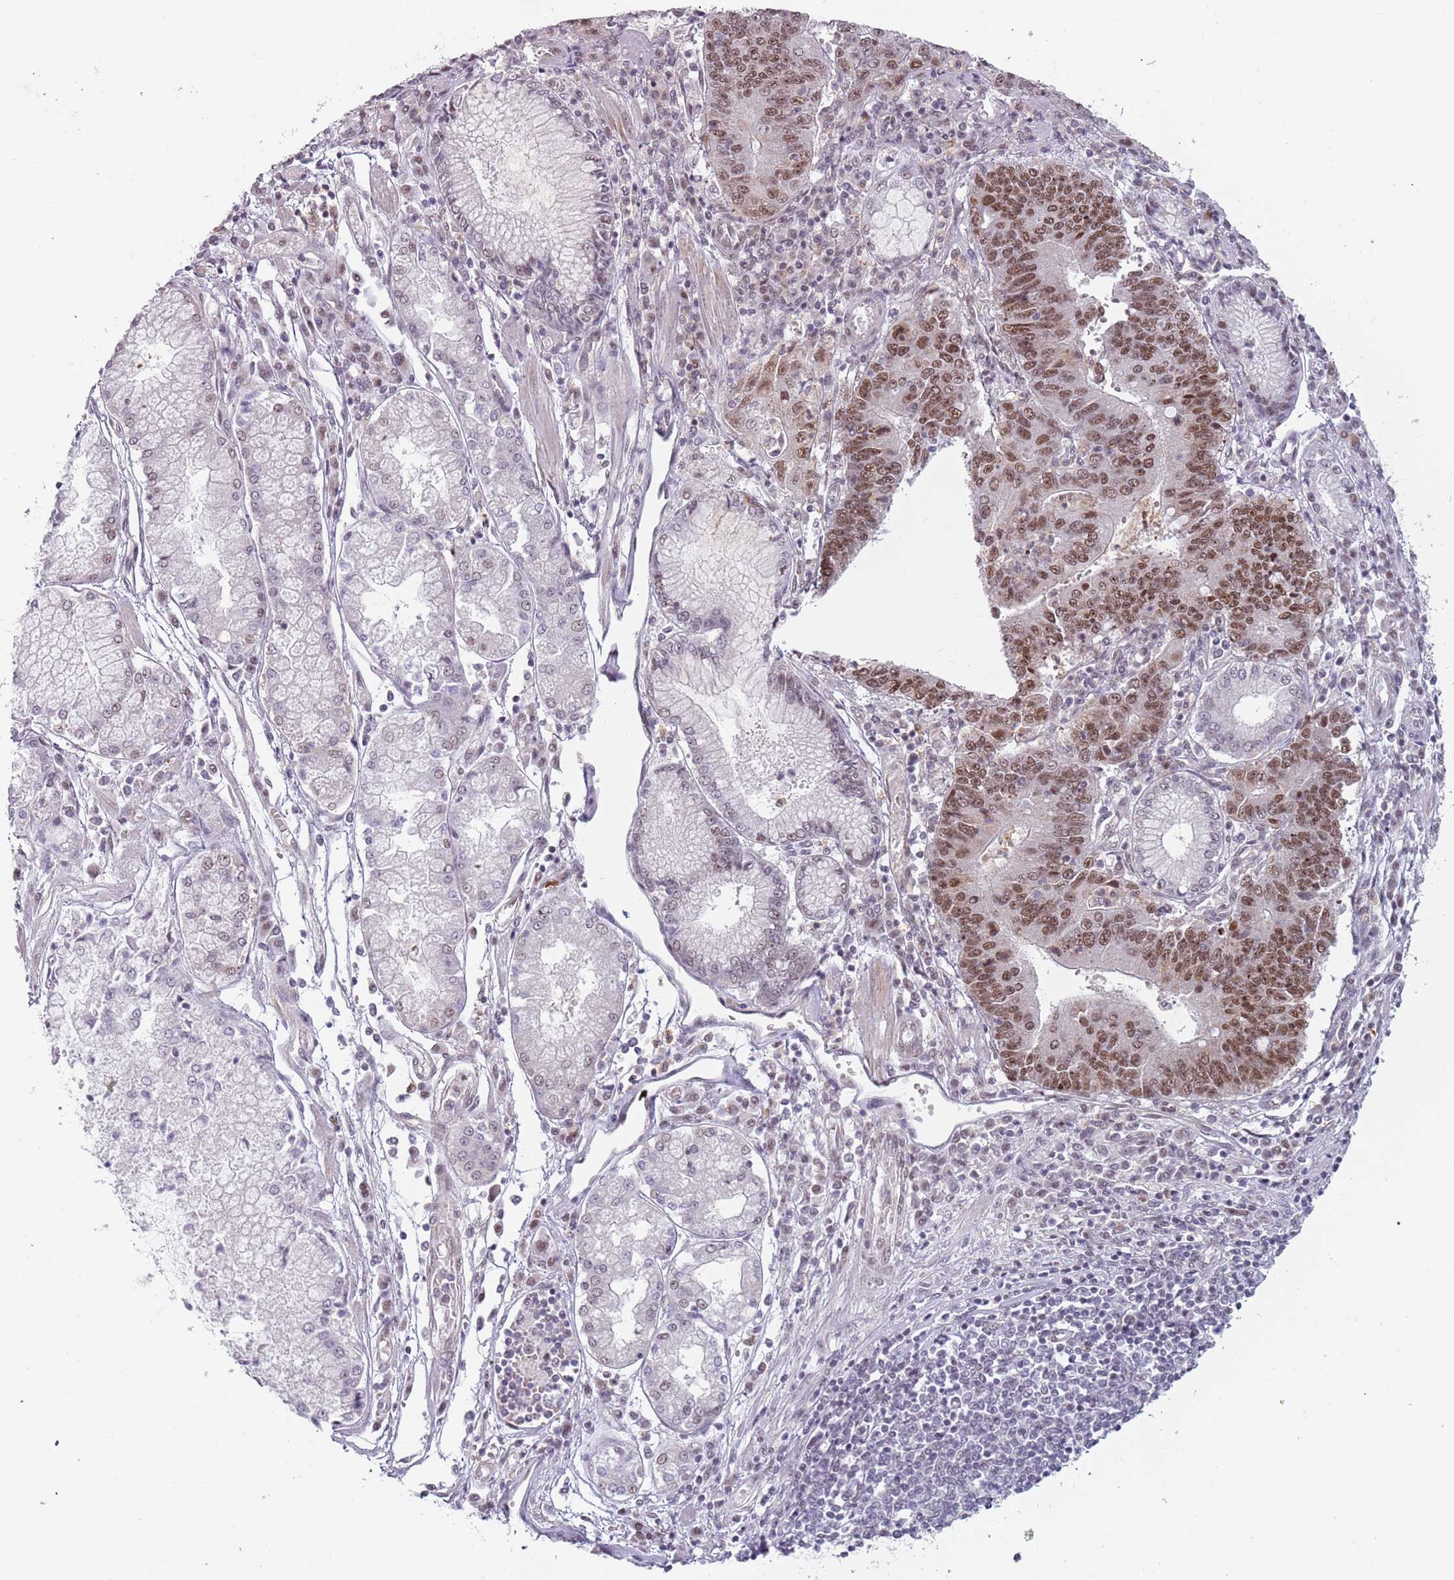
{"staining": {"intensity": "moderate", "quantity": ">75%", "location": "nuclear"}, "tissue": "stomach cancer", "cell_type": "Tumor cells", "image_type": "cancer", "snomed": [{"axis": "morphology", "description": "Adenocarcinoma, NOS"}, {"axis": "topography", "description": "Stomach"}], "caption": "Stomach adenocarcinoma stained with a protein marker shows moderate staining in tumor cells.", "gene": "REXO4", "patient": {"sex": "male", "age": 59}}